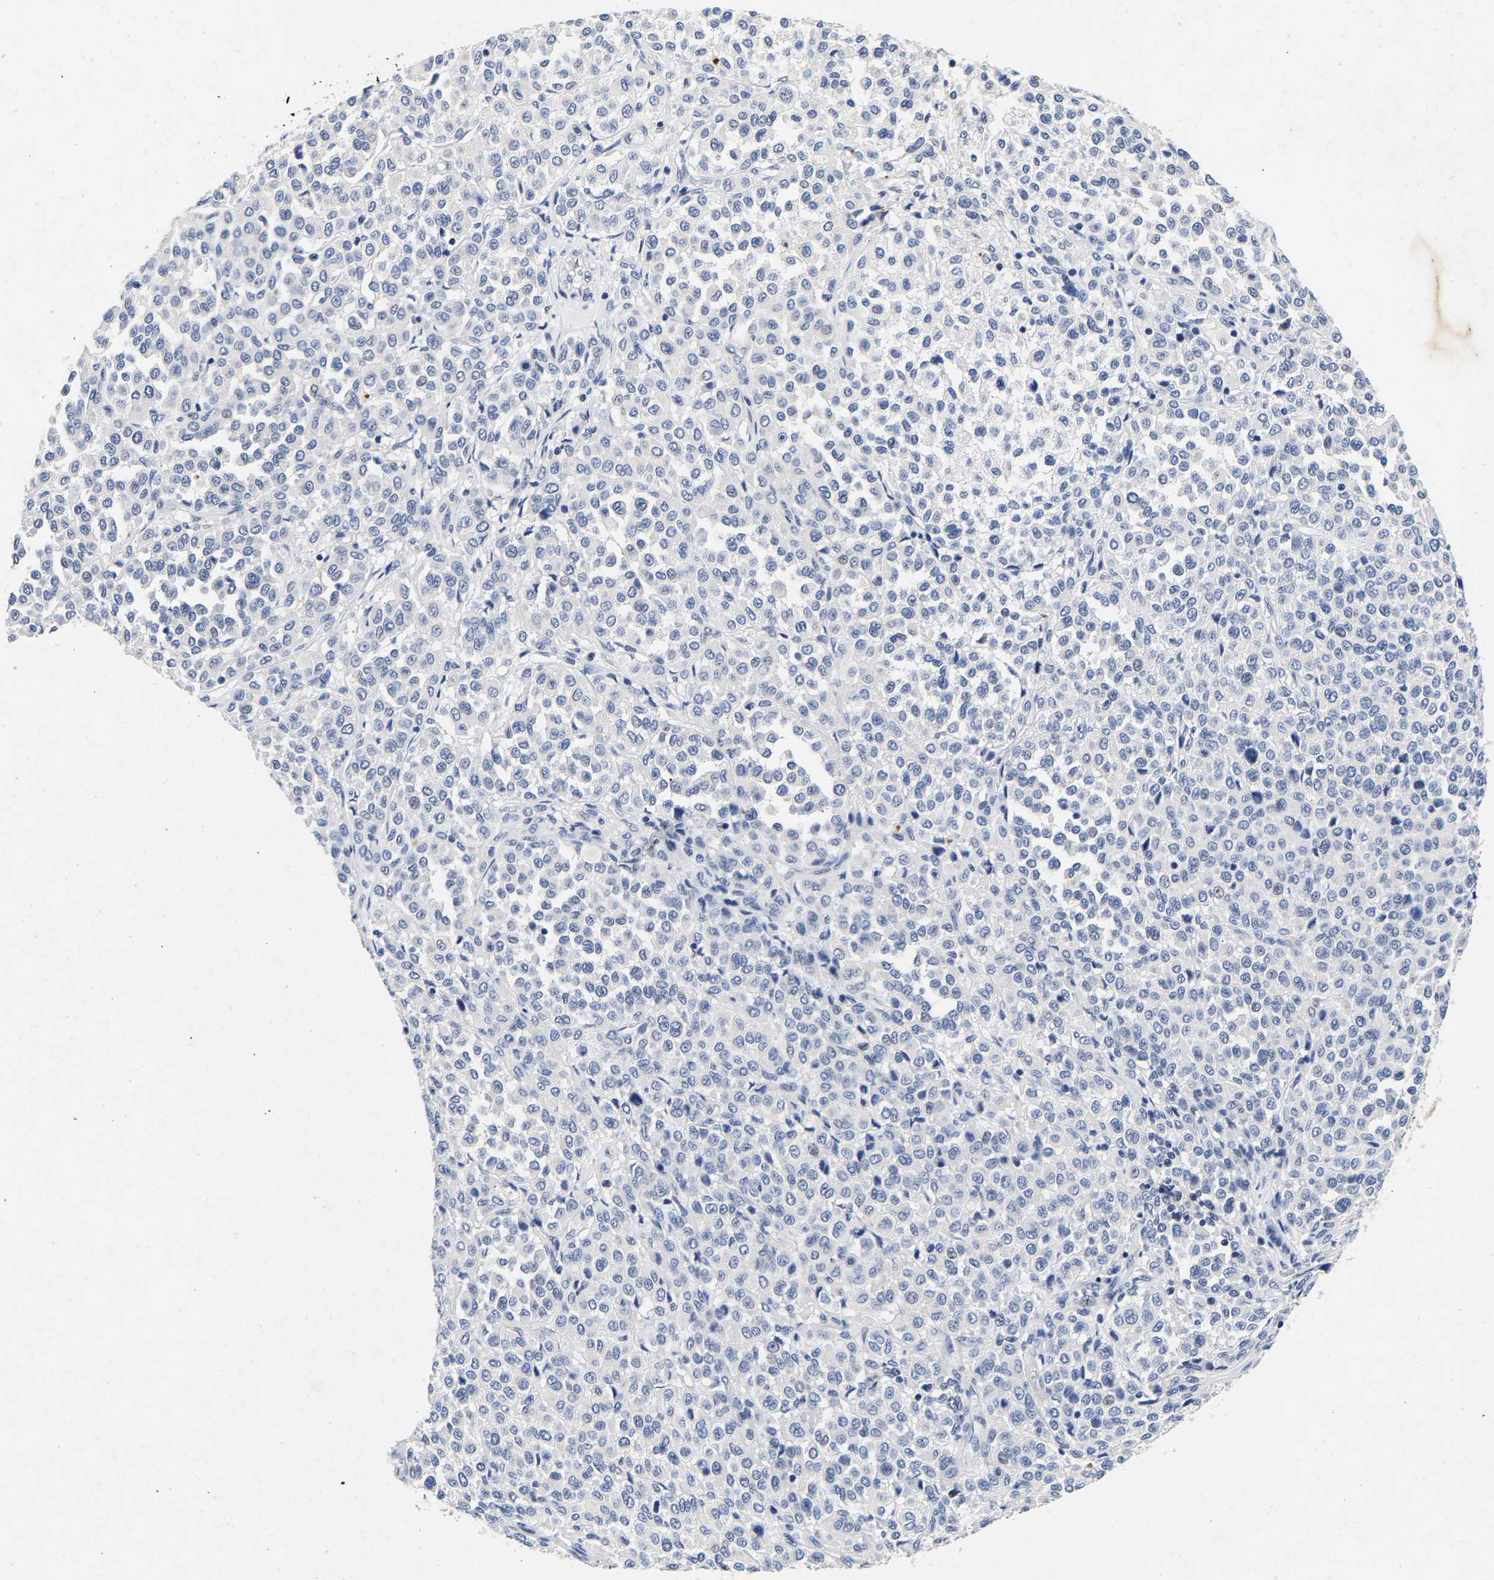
{"staining": {"intensity": "negative", "quantity": "none", "location": "none"}, "tissue": "melanoma", "cell_type": "Tumor cells", "image_type": "cancer", "snomed": [{"axis": "morphology", "description": "Malignant melanoma, Metastatic site"}, {"axis": "topography", "description": "Pancreas"}], "caption": "Human melanoma stained for a protein using IHC reveals no positivity in tumor cells.", "gene": "CCDC6", "patient": {"sex": "female", "age": 30}}